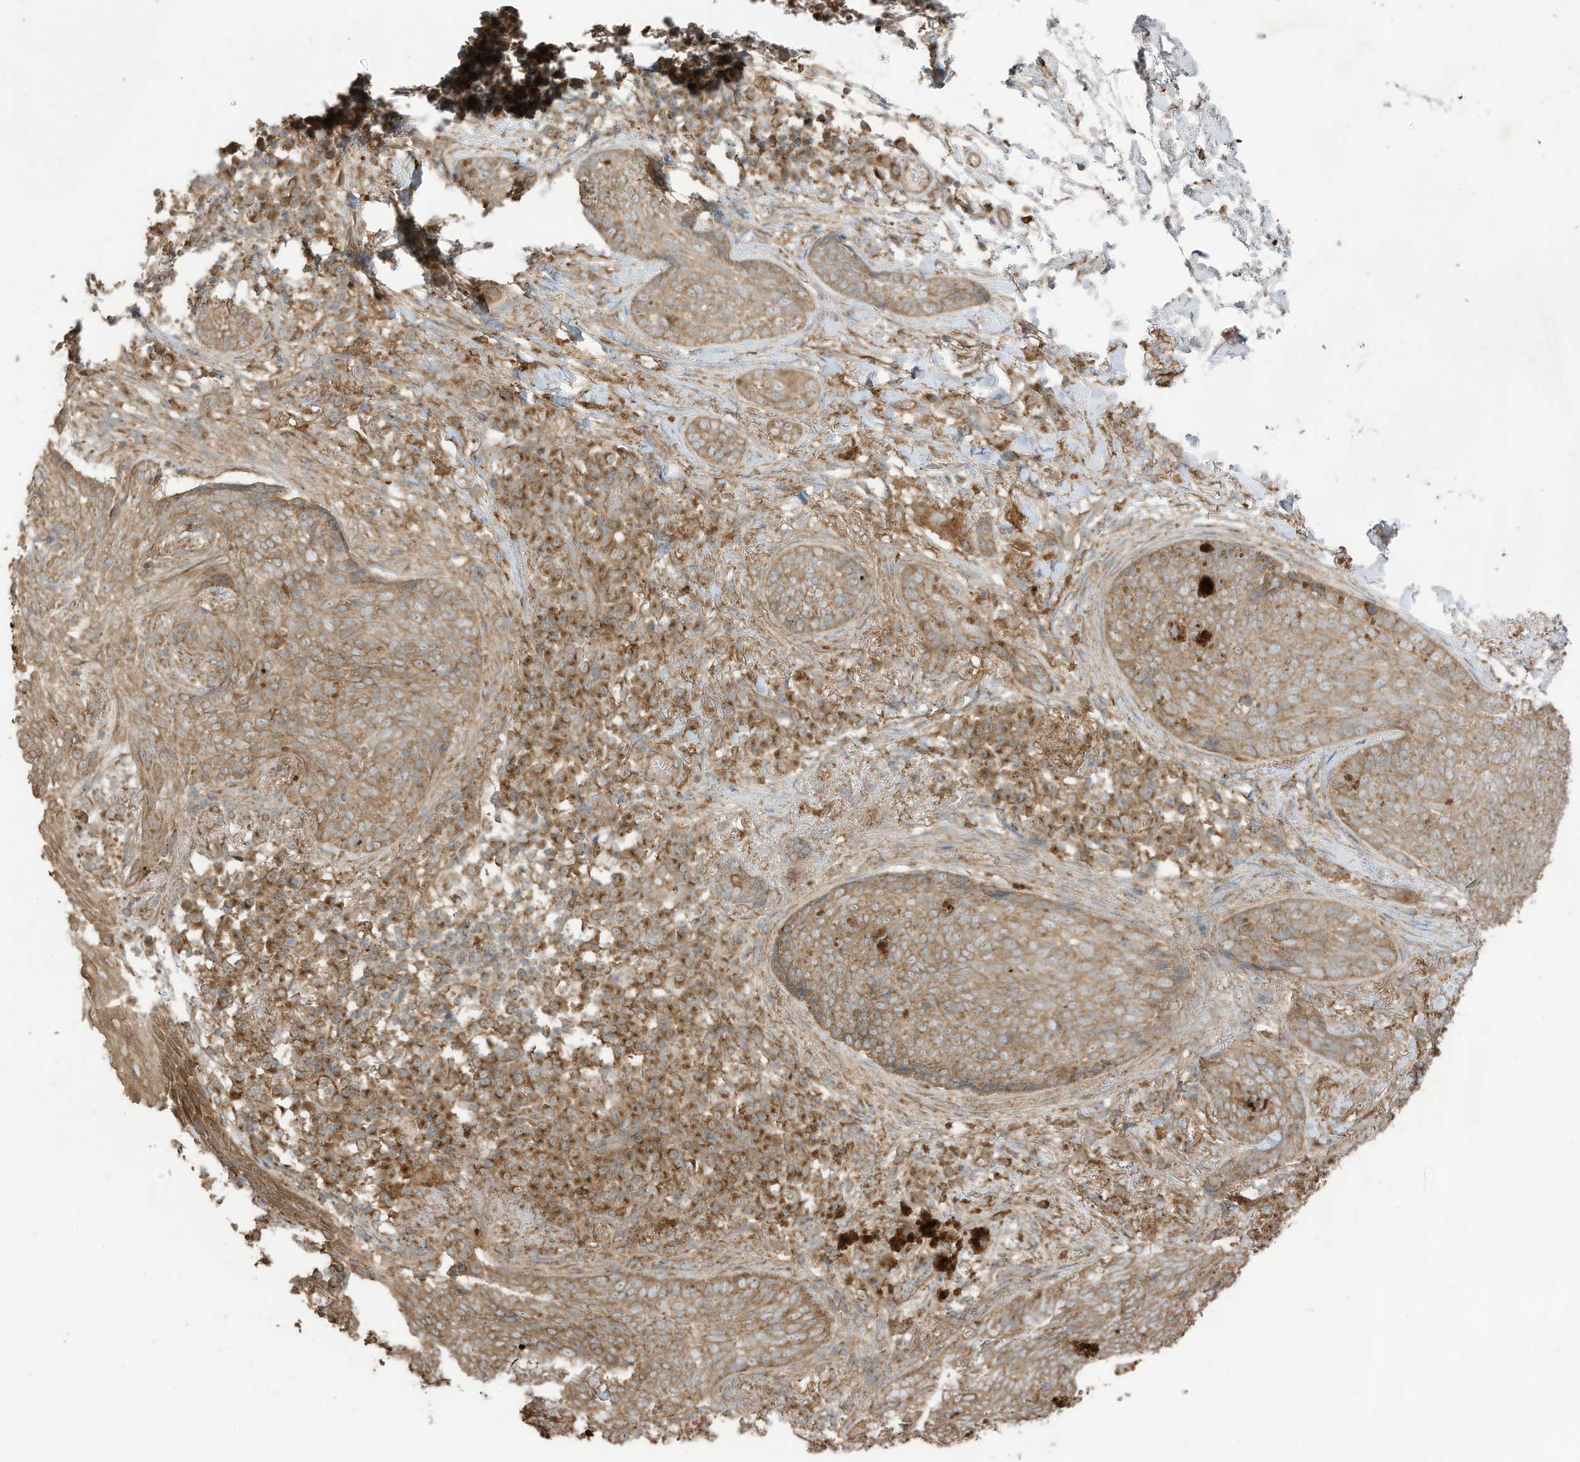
{"staining": {"intensity": "moderate", "quantity": ">75%", "location": "cytoplasmic/membranous"}, "tissue": "skin cancer", "cell_type": "Tumor cells", "image_type": "cancer", "snomed": [{"axis": "morphology", "description": "Basal cell carcinoma"}, {"axis": "topography", "description": "Skin"}], "caption": "Immunohistochemical staining of skin basal cell carcinoma demonstrates medium levels of moderate cytoplasmic/membranous protein expression in approximately >75% of tumor cells. (DAB (3,3'-diaminobenzidine) IHC, brown staining for protein, blue staining for nuclei).", "gene": "CGAS", "patient": {"sex": "male", "age": 85}}